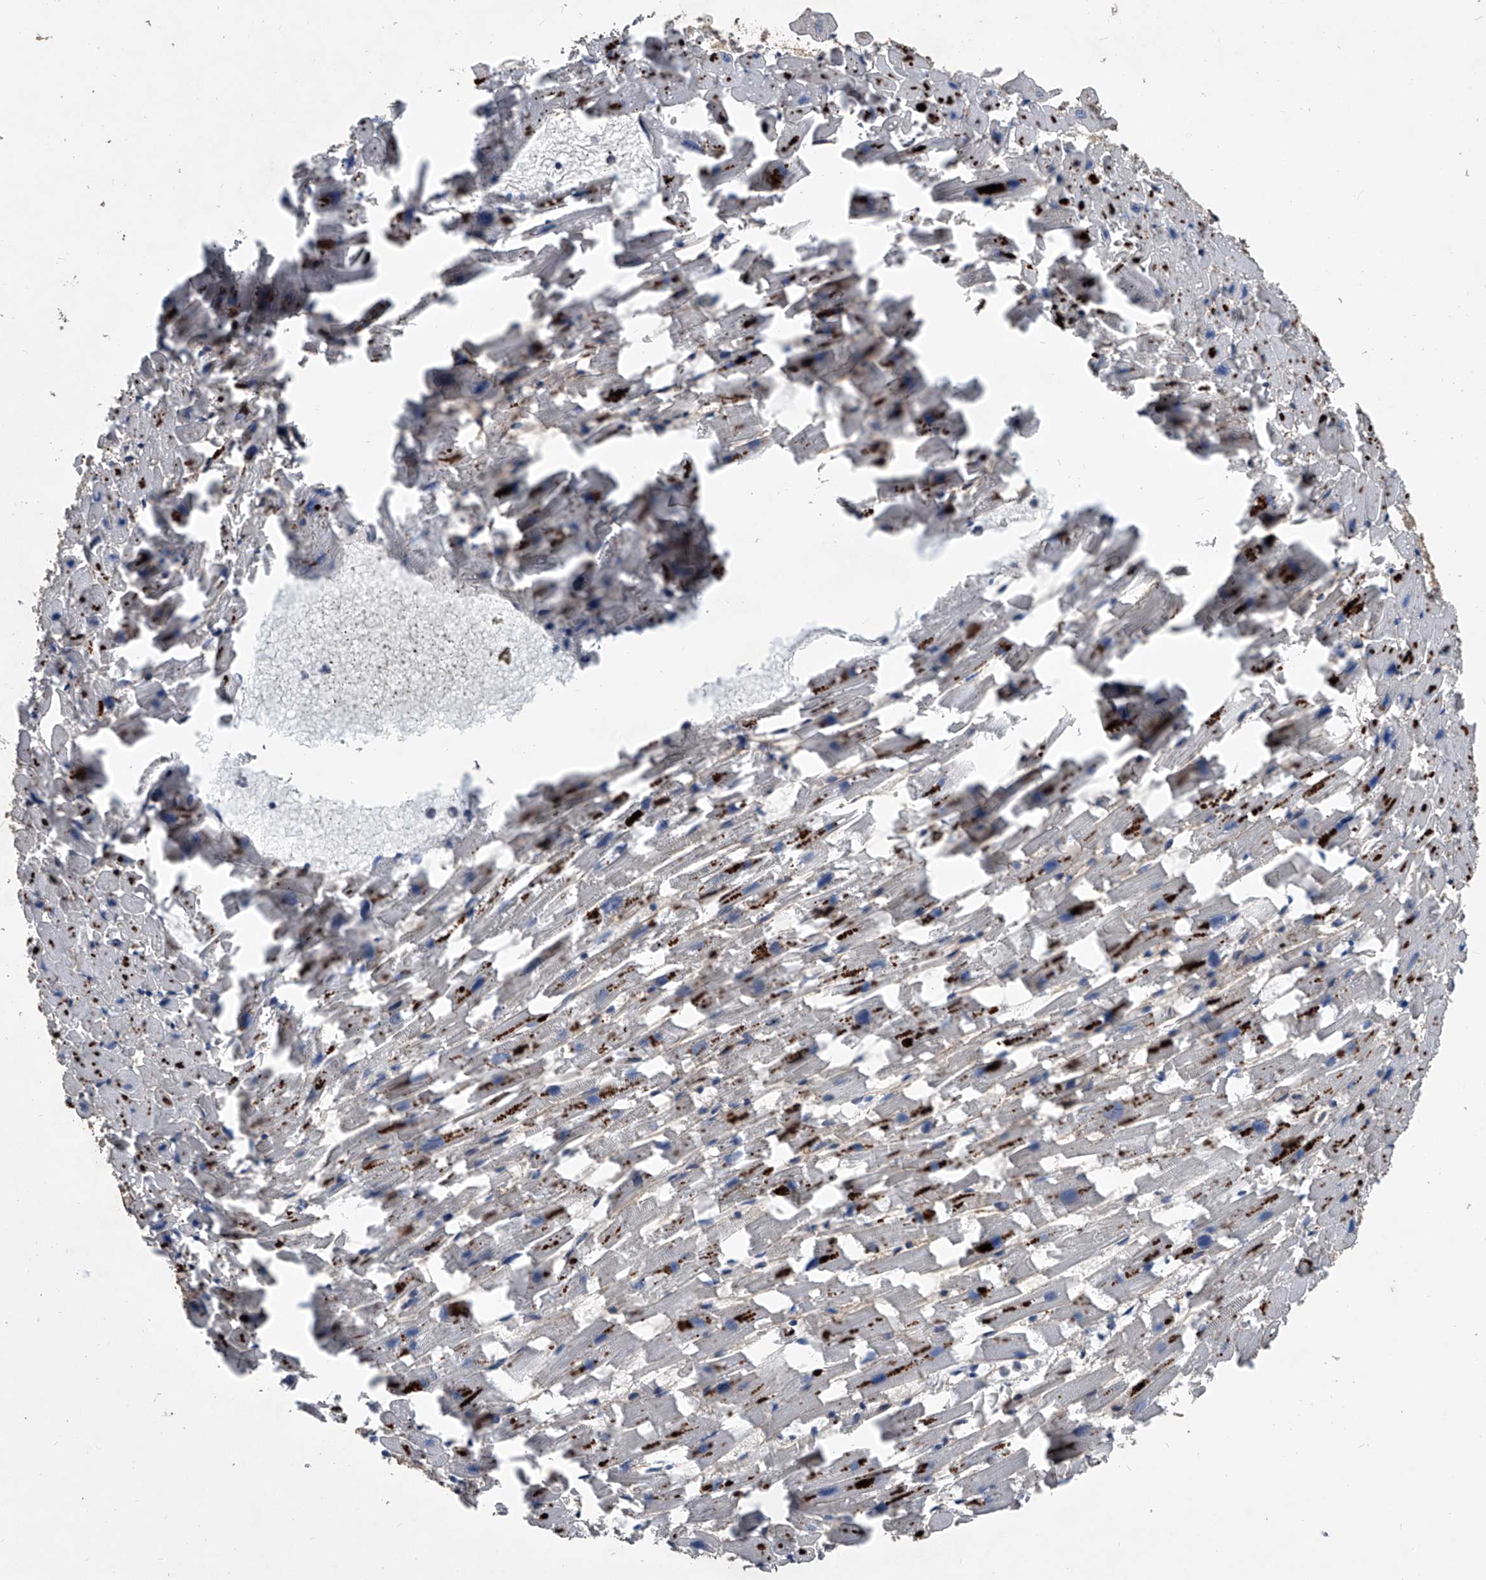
{"staining": {"intensity": "negative", "quantity": "none", "location": "none"}, "tissue": "heart muscle", "cell_type": "Cardiomyocytes", "image_type": "normal", "snomed": [{"axis": "morphology", "description": "Normal tissue, NOS"}, {"axis": "topography", "description": "Heart"}], "caption": "Immunohistochemical staining of unremarkable human heart muscle exhibits no significant positivity in cardiomyocytes.", "gene": "PHACTR1", "patient": {"sex": "female", "age": 64}}